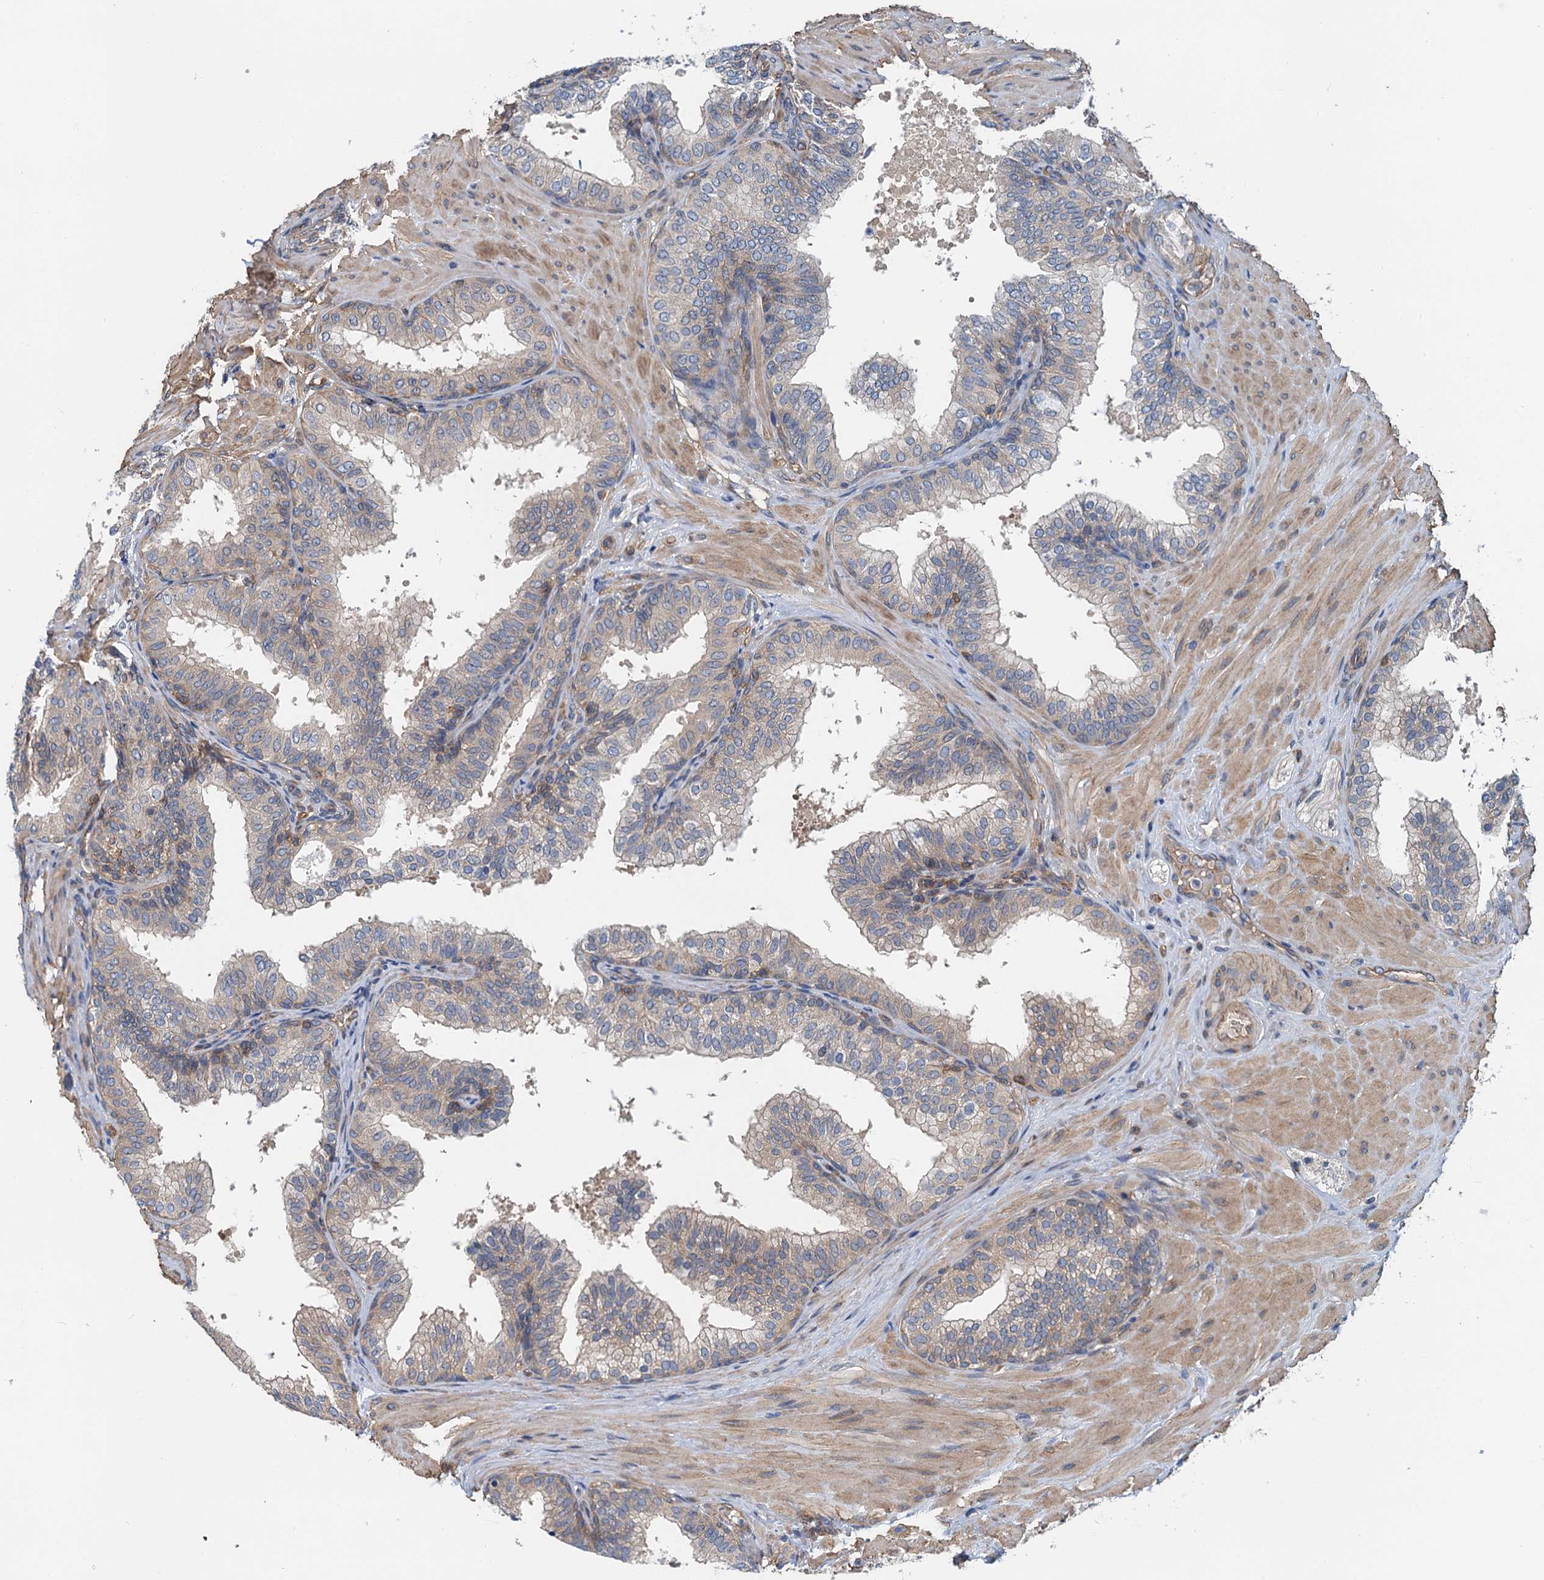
{"staining": {"intensity": "weak", "quantity": "25%-75%", "location": "cytoplasmic/membranous"}, "tissue": "prostate", "cell_type": "Glandular cells", "image_type": "normal", "snomed": [{"axis": "morphology", "description": "Normal tissue, NOS"}, {"axis": "topography", "description": "Prostate"}], "caption": "Protein expression by immunohistochemistry (IHC) demonstrates weak cytoplasmic/membranous positivity in about 25%-75% of glandular cells in benign prostate.", "gene": "ROGDI", "patient": {"sex": "male", "age": 60}}